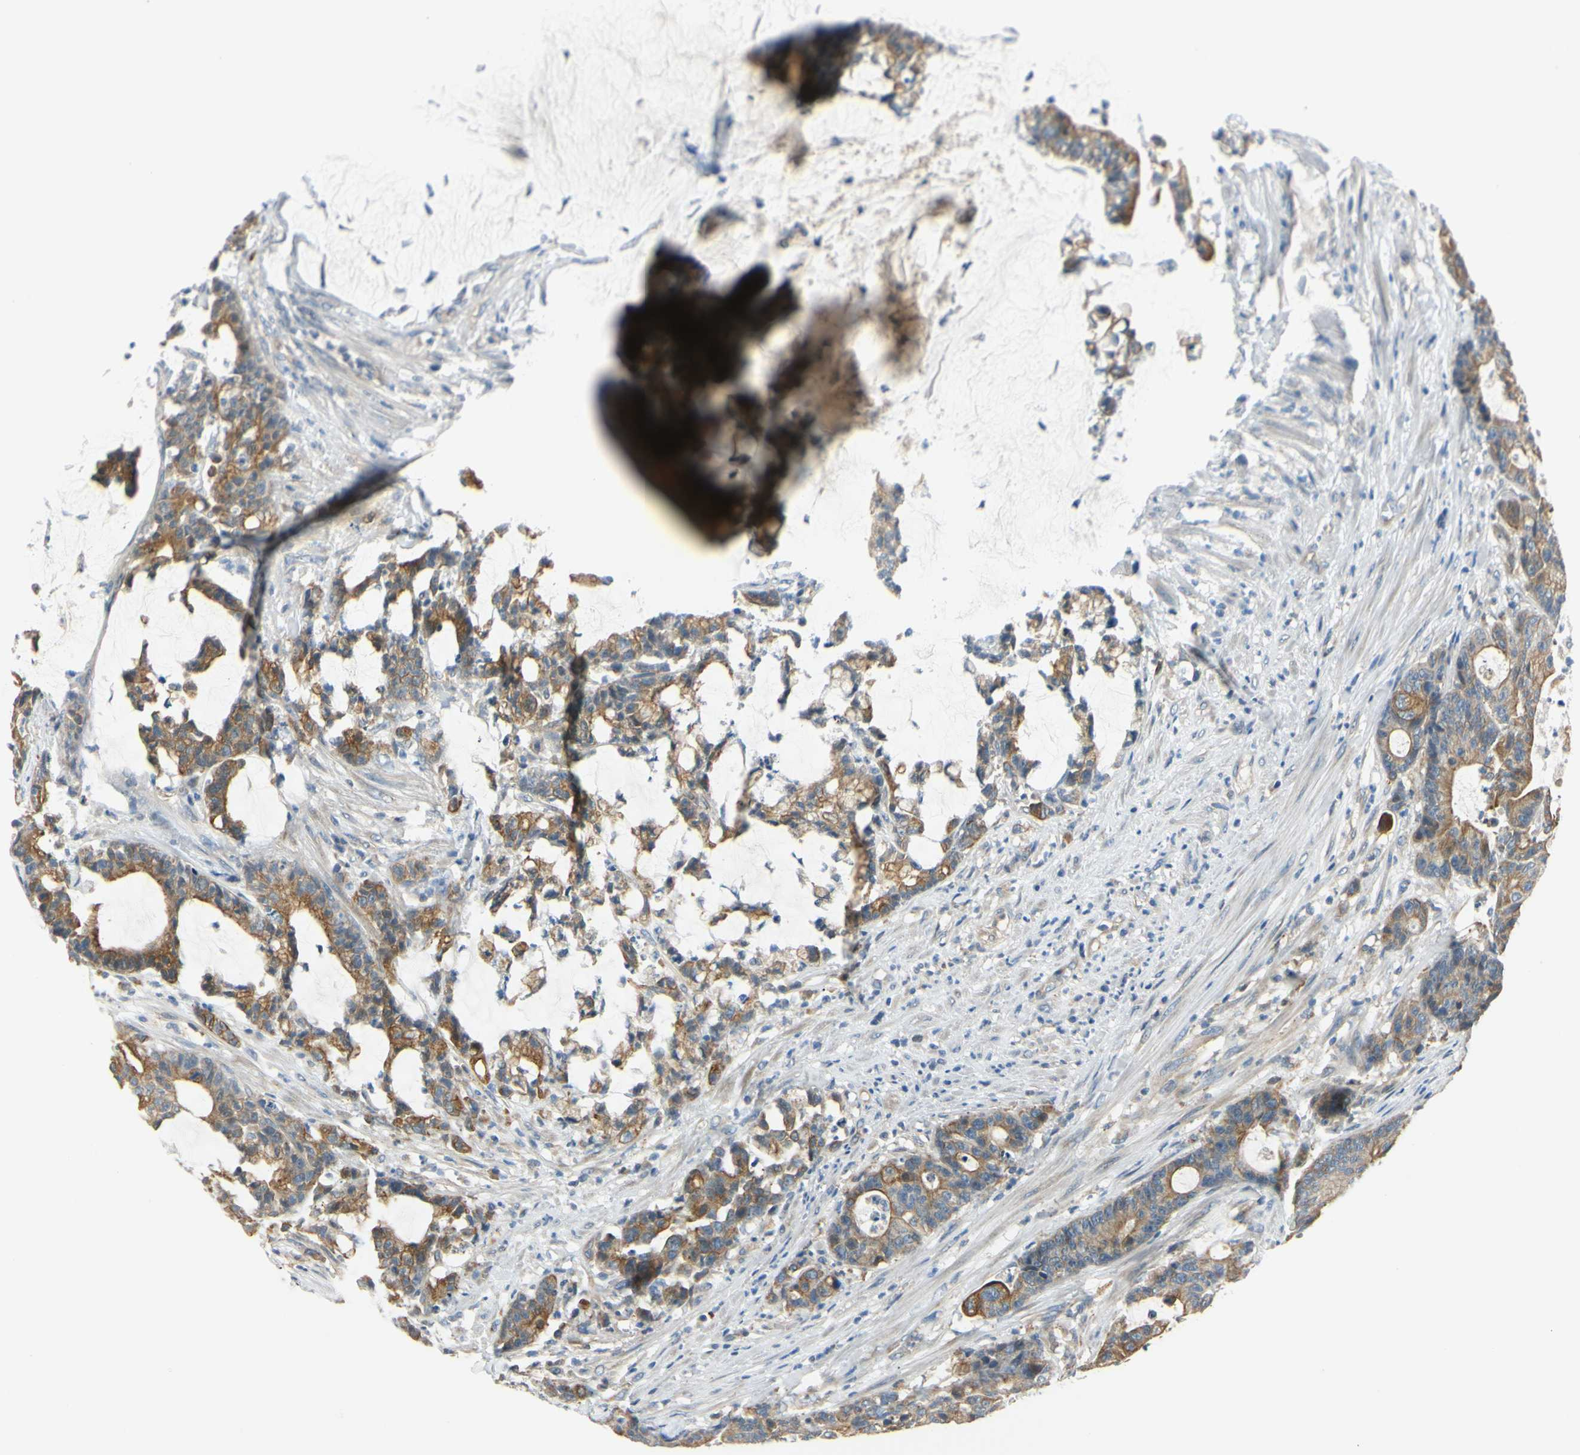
{"staining": {"intensity": "moderate", "quantity": ">75%", "location": "cytoplasmic/membranous"}, "tissue": "colorectal cancer", "cell_type": "Tumor cells", "image_type": "cancer", "snomed": [{"axis": "morphology", "description": "Adenocarcinoma, NOS"}, {"axis": "topography", "description": "Colon"}], "caption": "Protein positivity by immunohistochemistry (IHC) reveals moderate cytoplasmic/membranous positivity in about >75% of tumor cells in colorectal adenocarcinoma.", "gene": "LAMA3", "patient": {"sex": "female", "age": 84}}